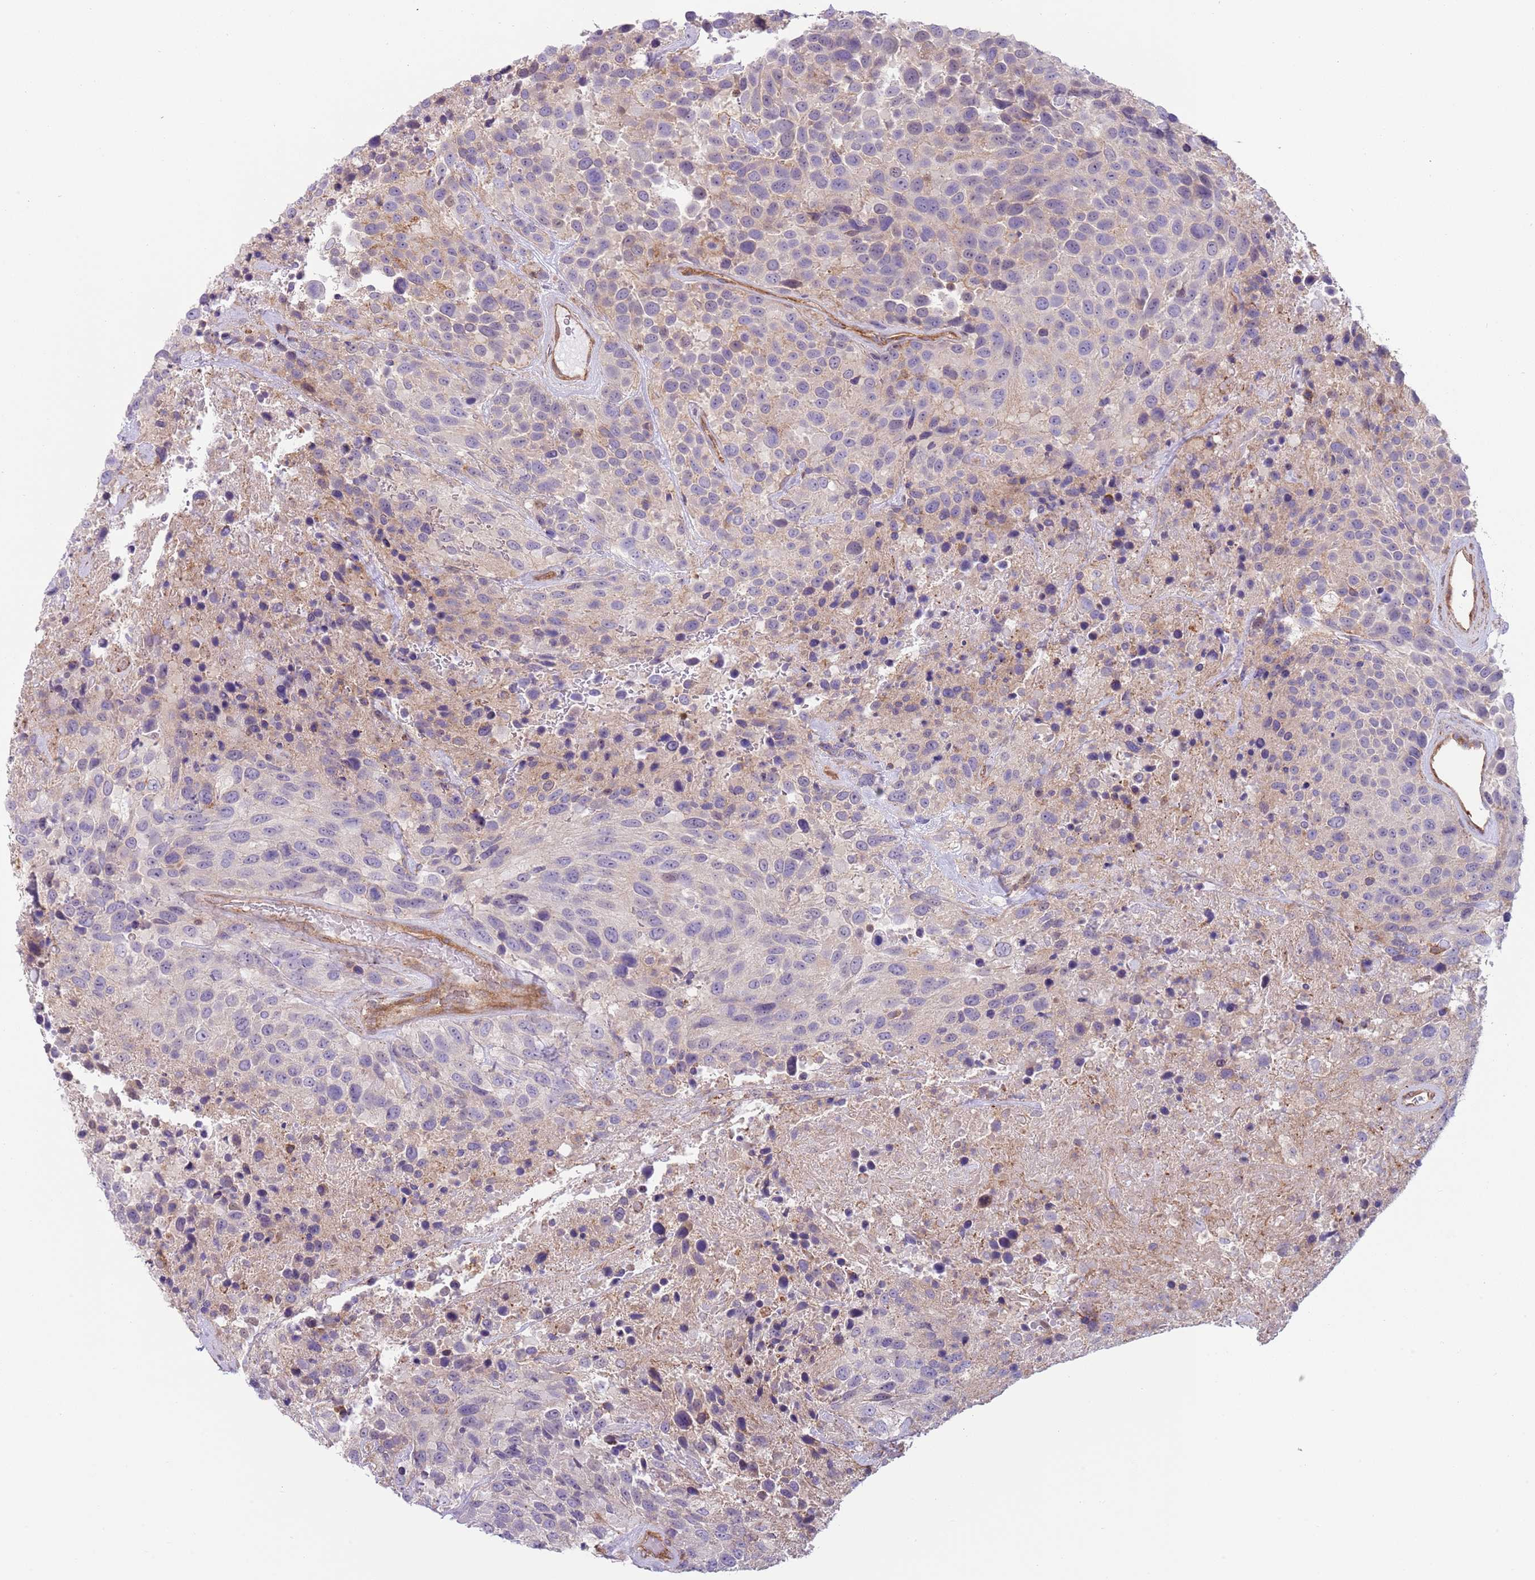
{"staining": {"intensity": "weak", "quantity": "<25%", "location": "cytoplasmic/membranous"}, "tissue": "urothelial cancer", "cell_type": "Tumor cells", "image_type": "cancer", "snomed": [{"axis": "morphology", "description": "Urothelial carcinoma, High grade"}, {"axis": "topography", "description": "Urinary bladder"}], "caption": "High-grade urothelial carcinoma stained for a protein using IHC reveals no expression tumor cells.", "gene": "GNAI3", "patient": {"sex": "female", "age": 70}}